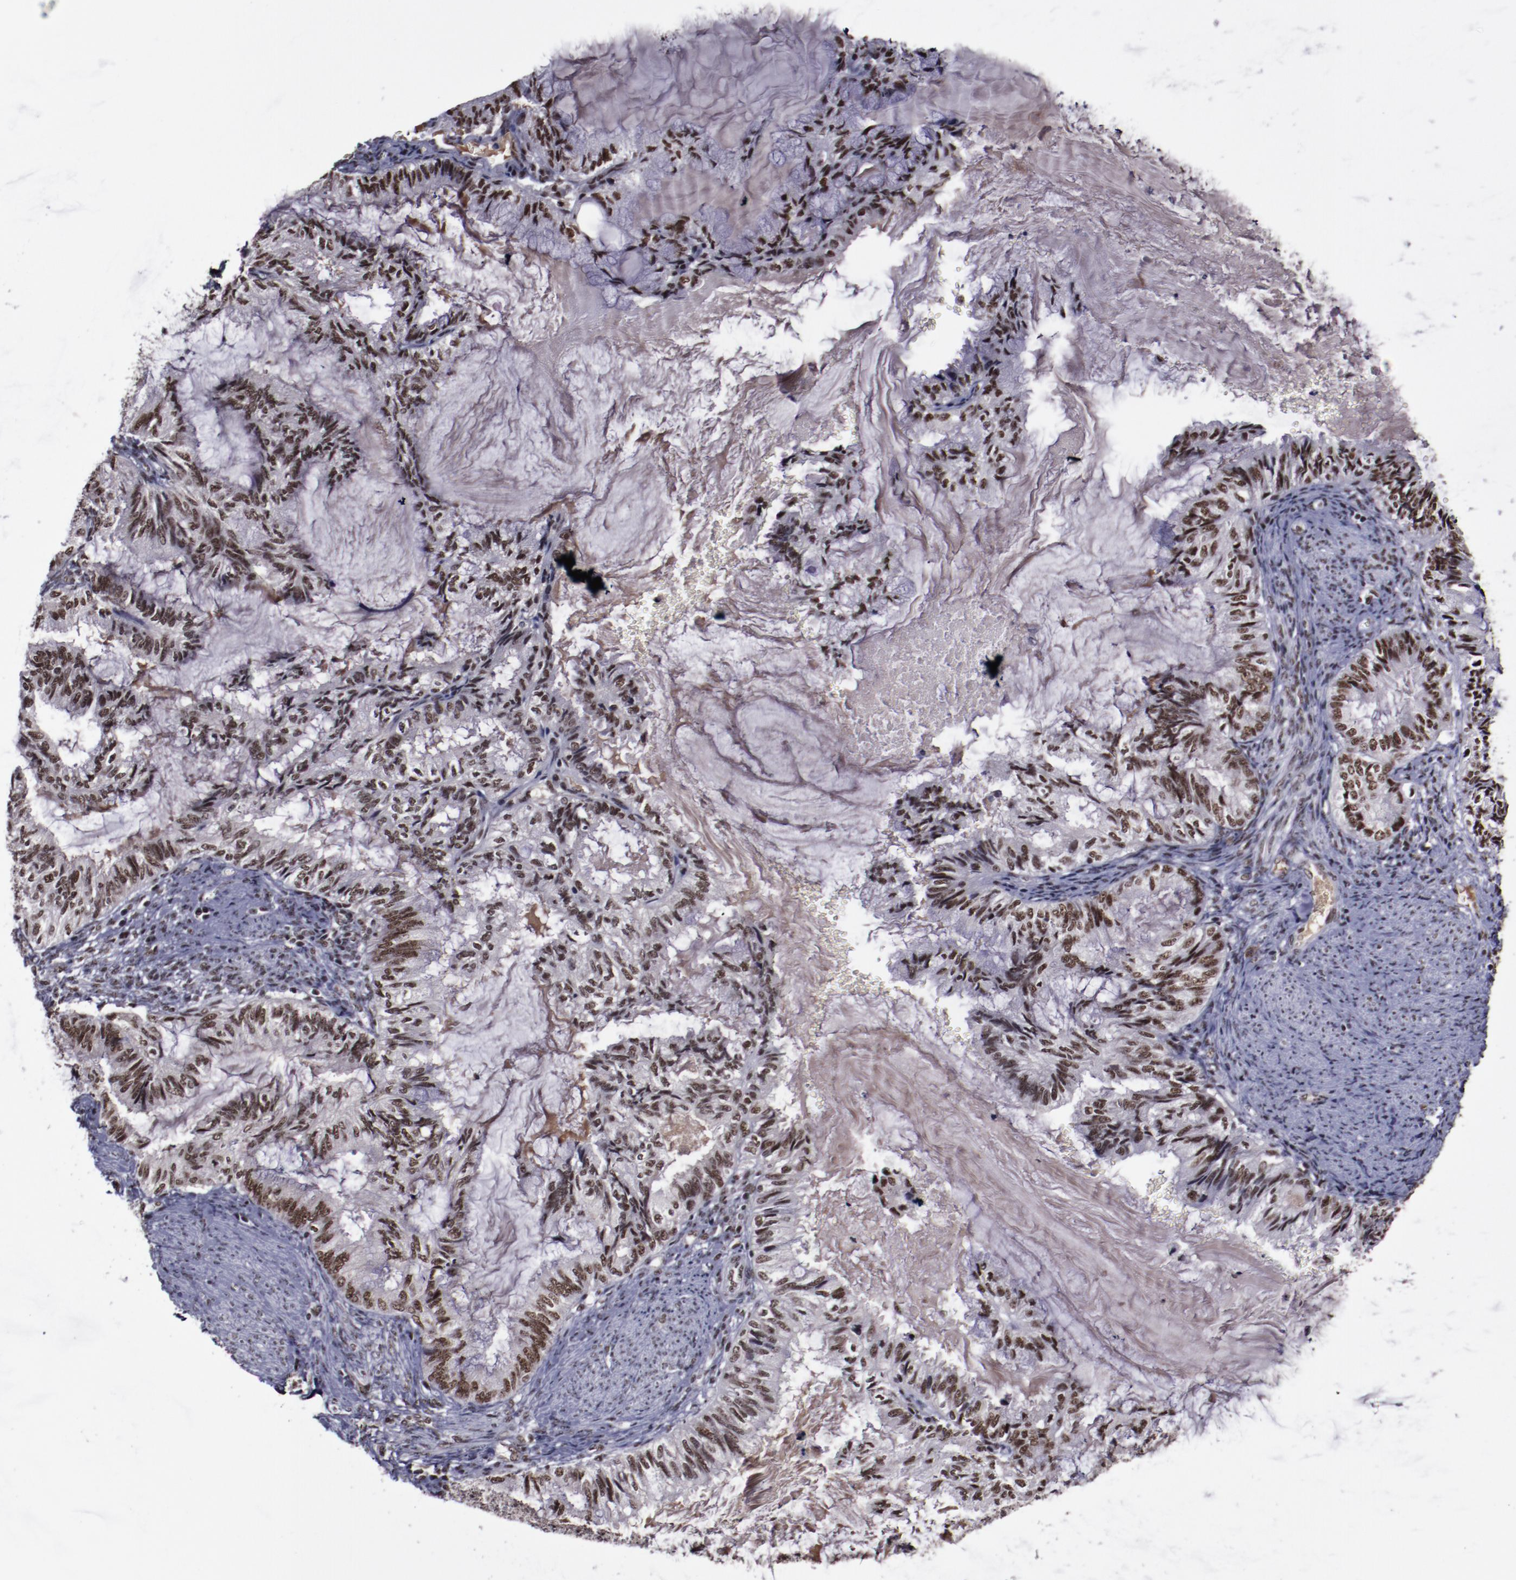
{"staining": {"intensity": "moderate", "quantity": ">75%", "location": "nuclear"}, "tissue": "endometrial cancer", "cell_type": "Tumor cells", "image_type": "cancer", "snomed": [{"axis": "morphology", "description": "Adenocarcinoma, NOS"}, {"axis": "topography", "description": "Endometrium"}], "caption": "A brown stain labels moderate nuclear positivity of a protein in human endometrial cancer (adenocarcinoma) tumor cells.", "gene": "ERH", "patient": {"sex": "female", "age": 86}}